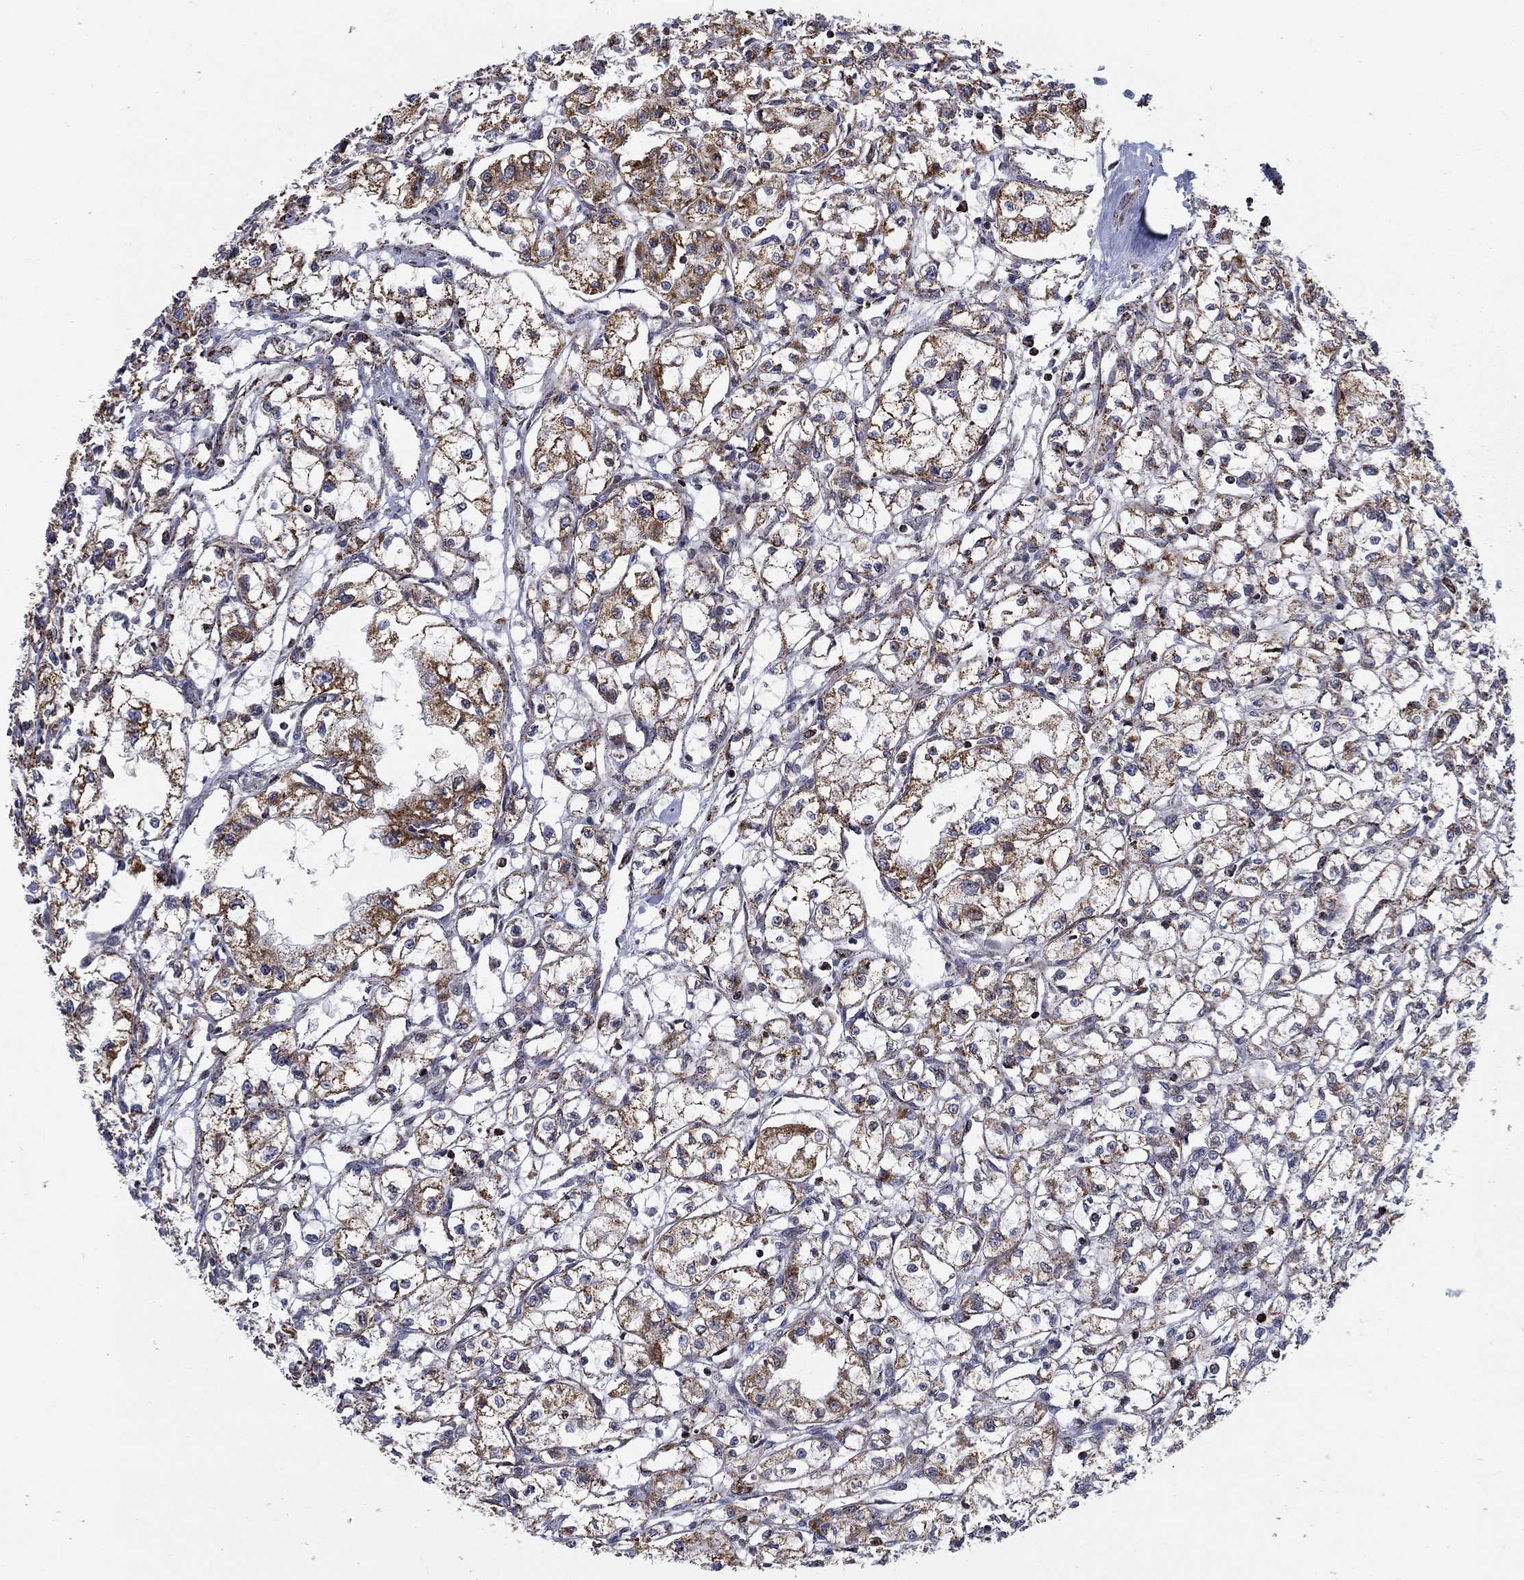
{"staining": {"intensity": "strong", "quantity": "25%-75%", "location": "cytoplasmic/membranous"}, "tissue": "renal cancer", "cell_type": "Tumor cells", "image_type": "cancer", "snomed": [{"axis": "morphology", "description": "Adenocarcinoma, NOS"}, {"axis": "topography", "description": "Kidney"}], "caption": "Strong cytoplasmic/membranous protein staining is present in about 25%-75% of tumor cells in adenocarcinoma (renal). Immunohistochemistry stains the protein of interest in brown and the nuclei are stained blue.", "gene": "MOAP1", "patient": {"sex": "male", "age": 56}}